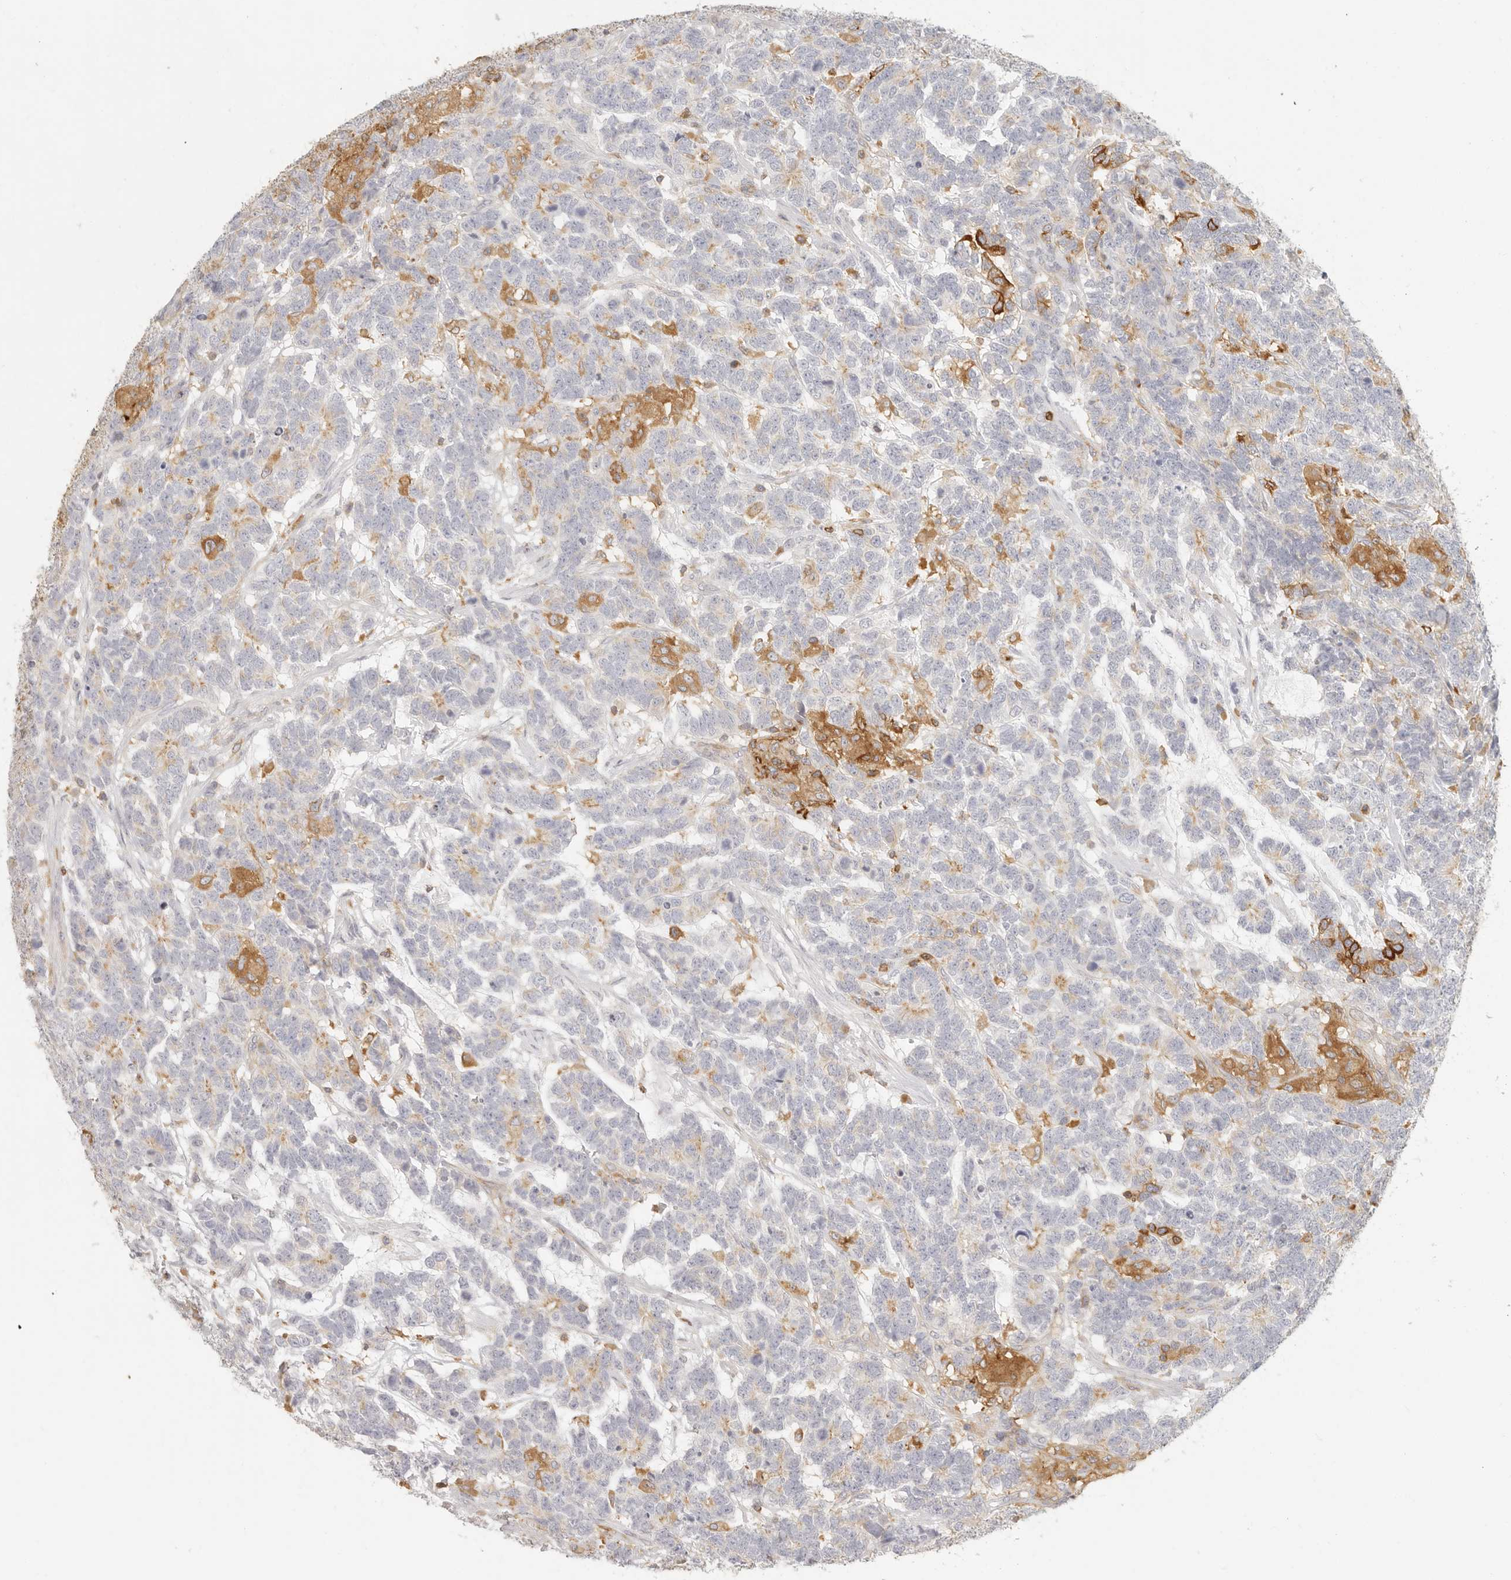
{"staining": {"intensity": "moderate", "quantity": "<25%", "location": "cytoplasmic/membranous"}, "tissue": "testis cancer", "cell_type": "Tumor cells", "image_type": "cancer", "snomed": [{"axis": "morphology", "description": "Carcinoma, Embryonal, NOS"}, {"axis": "topography", "description": "Testis"}], "caption": "IHC micrograph of human embryonal carcinoma (testis) stained for a protein (brown), which reveals low levels of moderate cytoplasmic/membranous positivity in about <25% of tumor cells.", "gene": "NIBAN1", "patient": {"sex": "male", "age": 26}}